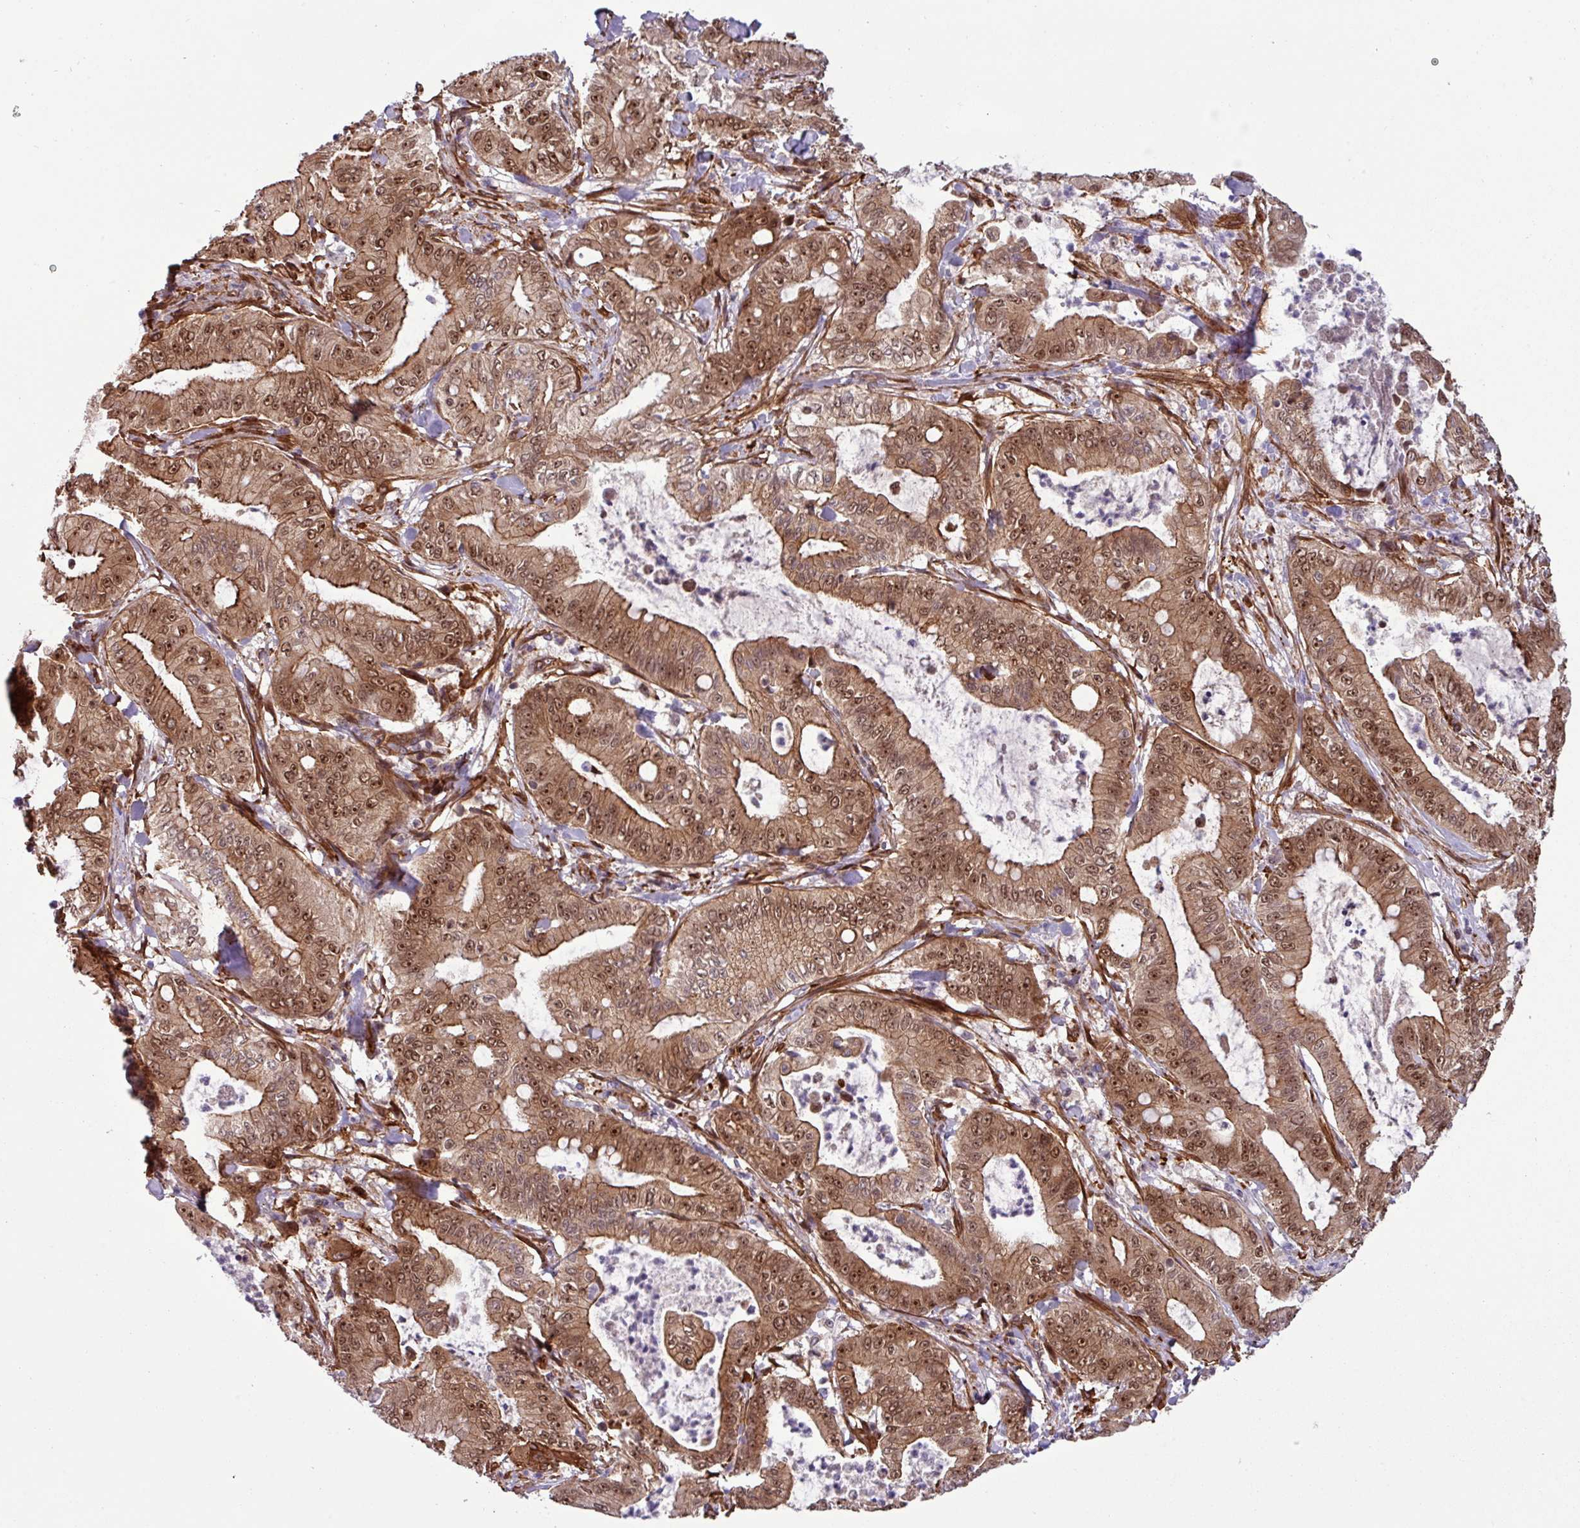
{"staining": {"intensity": "moderate", "quantity": ">75%", "location": "cytoplasmic/membranous,nuclear"}, "tissue": "pancreatic cancer", "cell_type": "Tumor cells", "image_type": "cancer", "snomed": [{"axis": "morphology", "description": "Adenocarcinoma, NOS"}, {"axis": "topography", "description": "Pancreas"}], "caption": "This is an image of immunohistochemistry staining of adenocarcinoma (pancreatic), which shows moderate expression in the cytoplasmic/membranous and nuclear of tumor cells.", "gene": "C7orf50", "patient": {"sex": "male", "age": 71}}